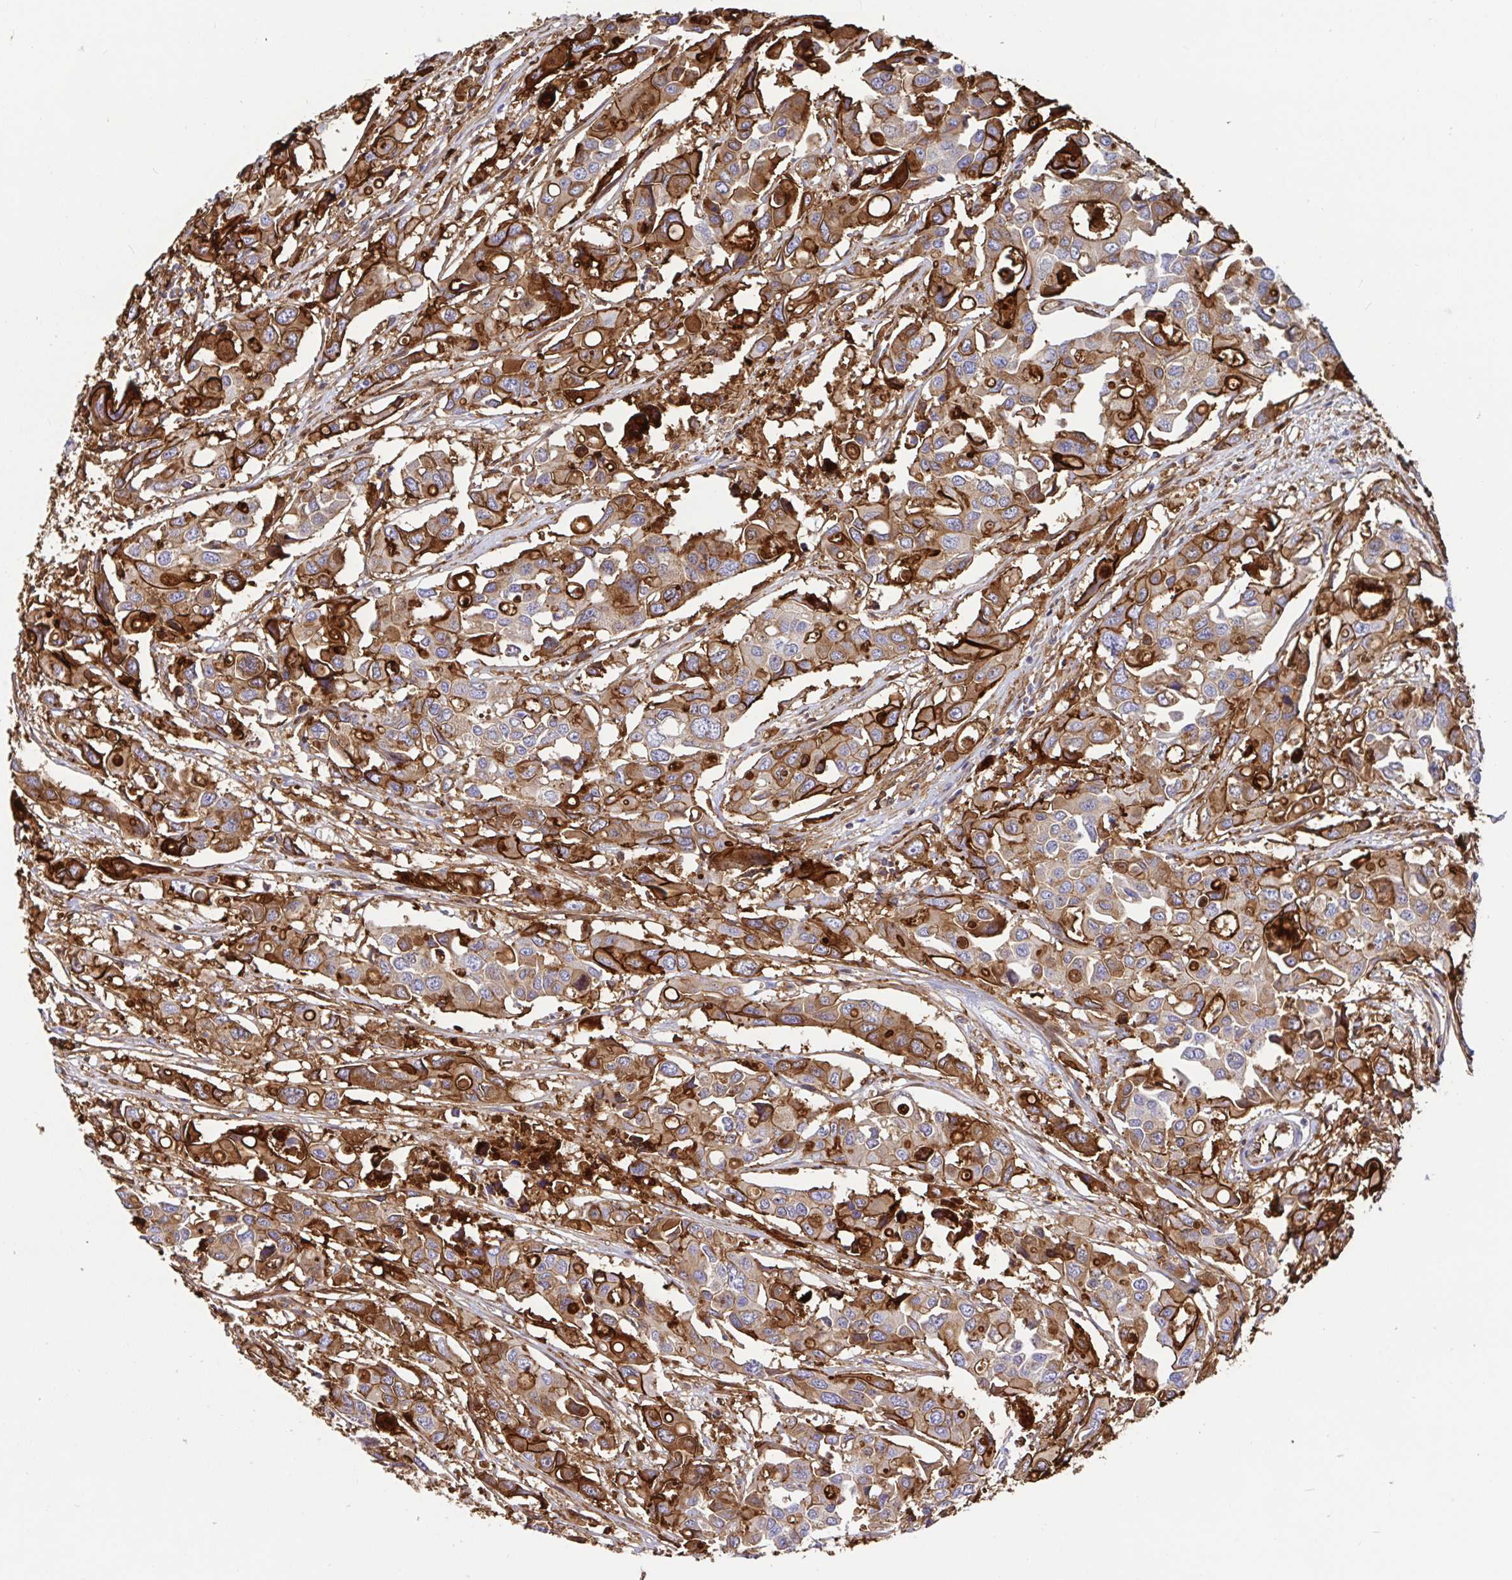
{"staining": {"intensity": "moderate", "quantity": "25%-75%", "location": "cytoplasmic/membranous"}, "tissue": "colorectal cancer", "cell_type": "Tumor cells", "image_type": "cancer", "snomed": [{"axis": "morphology", "description": "Adenocarcinoma, NOS"}, {"axis": "topography", "description": "Colon"}], "caption": "This is a histology image of immunohistochemistry (IHC) staining of colorectal cancer (adenocarcinoma), which shows moderate positivity in the cytoplasmic/membranous of tumor cells.", "gene": "ANXA2", "patient": {"sex": "male", "age": 77}}